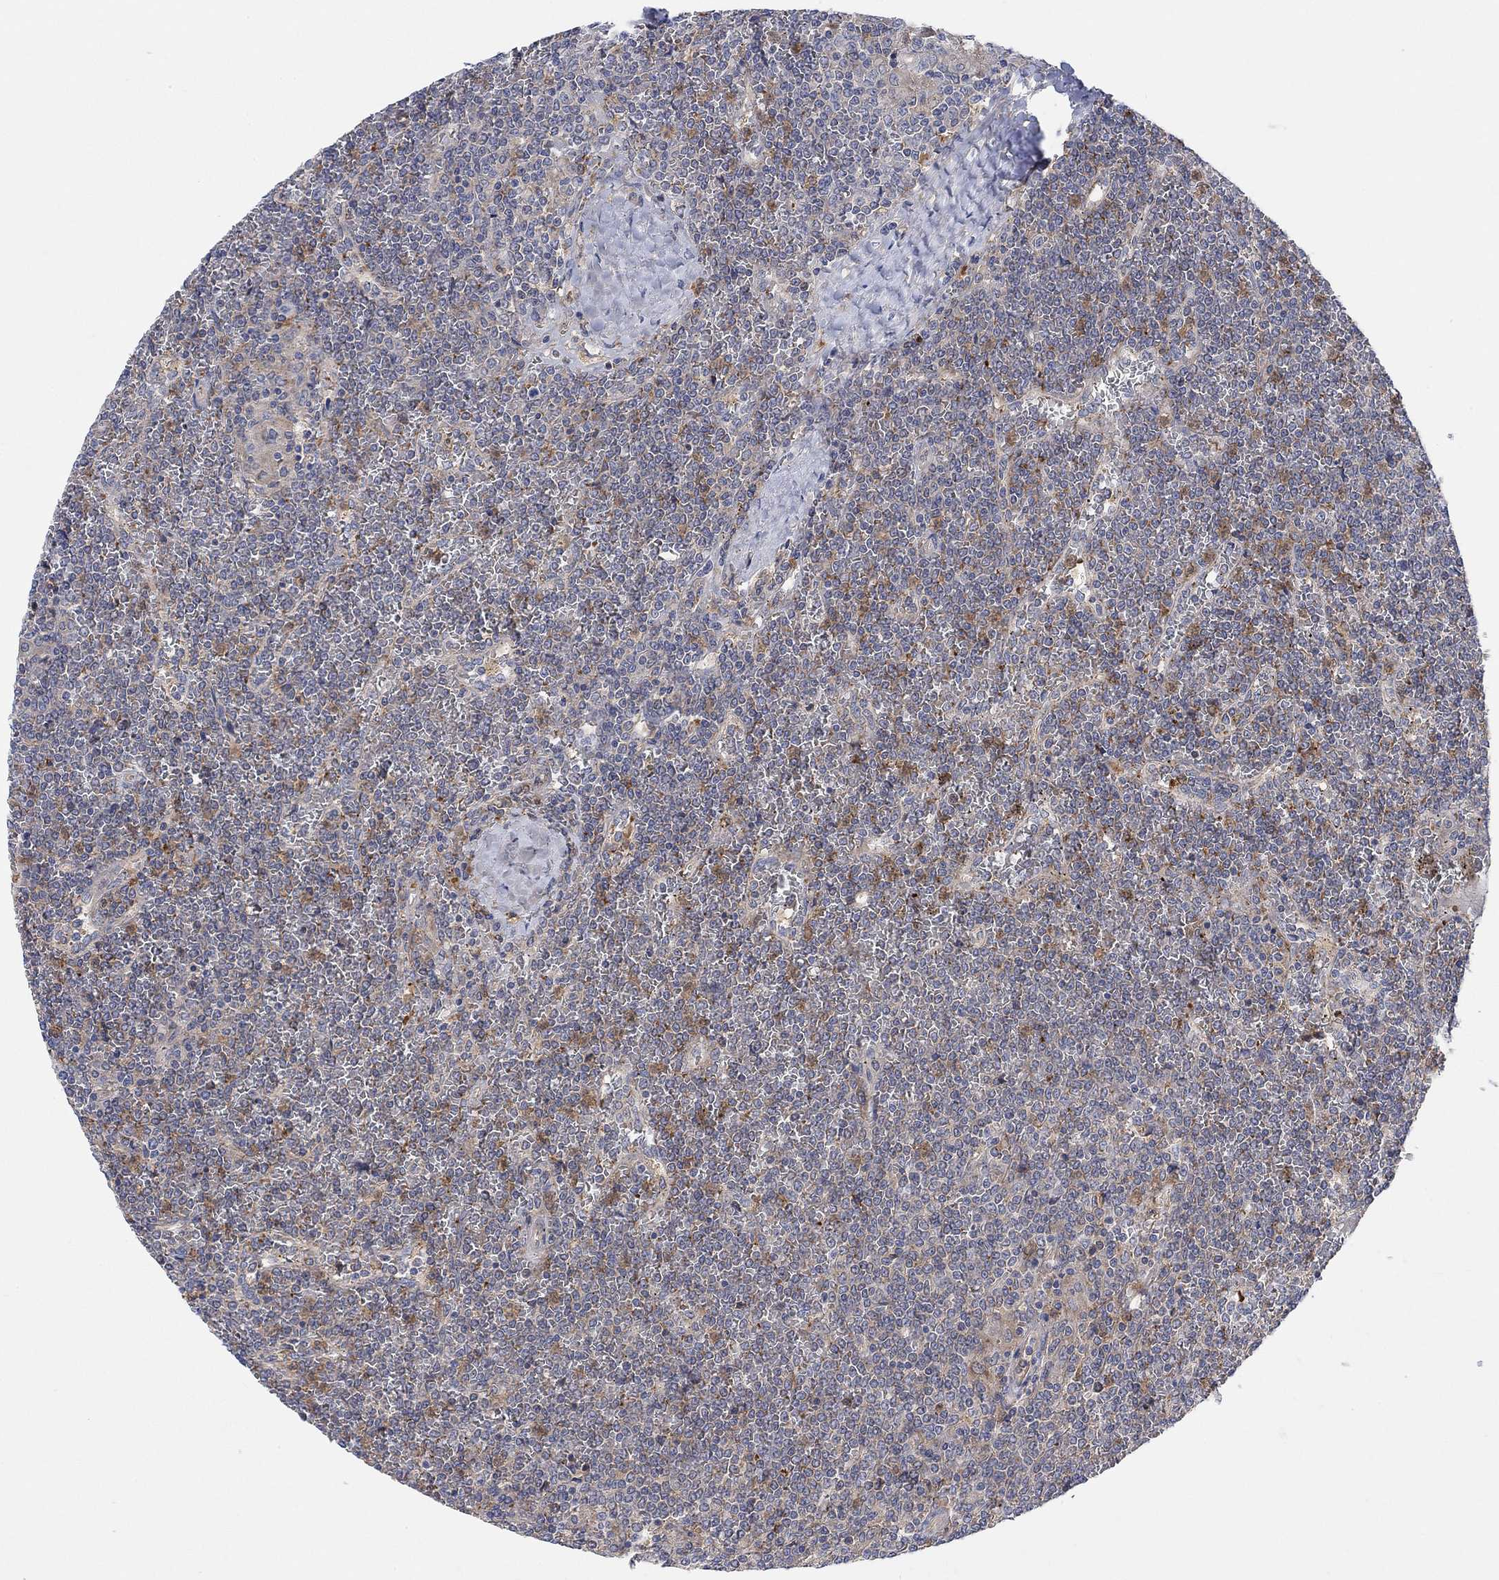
{"staining": {"intensity": "negative", "quantity": "none", "location": "none"}, "tissue": "lymphoma", "cell_type": "Tumor cells", "image_type": "cancer", "snomed": [{"axis": "morphology", "description": "Malignant lymphoma, non-Hodgkin's type, Low grade"}, {"axis": "topography", "description": "Spleen"}], "caption": "Immunohistochemistry histopathology image of neoplastic tissue: lymphoma stained with DAB (3,3'-diaminobenzidine) displays no significant protein staining in tumor cells.", "gene": "PMFBP1", "patient": {"sex": "female", "age": 19}}